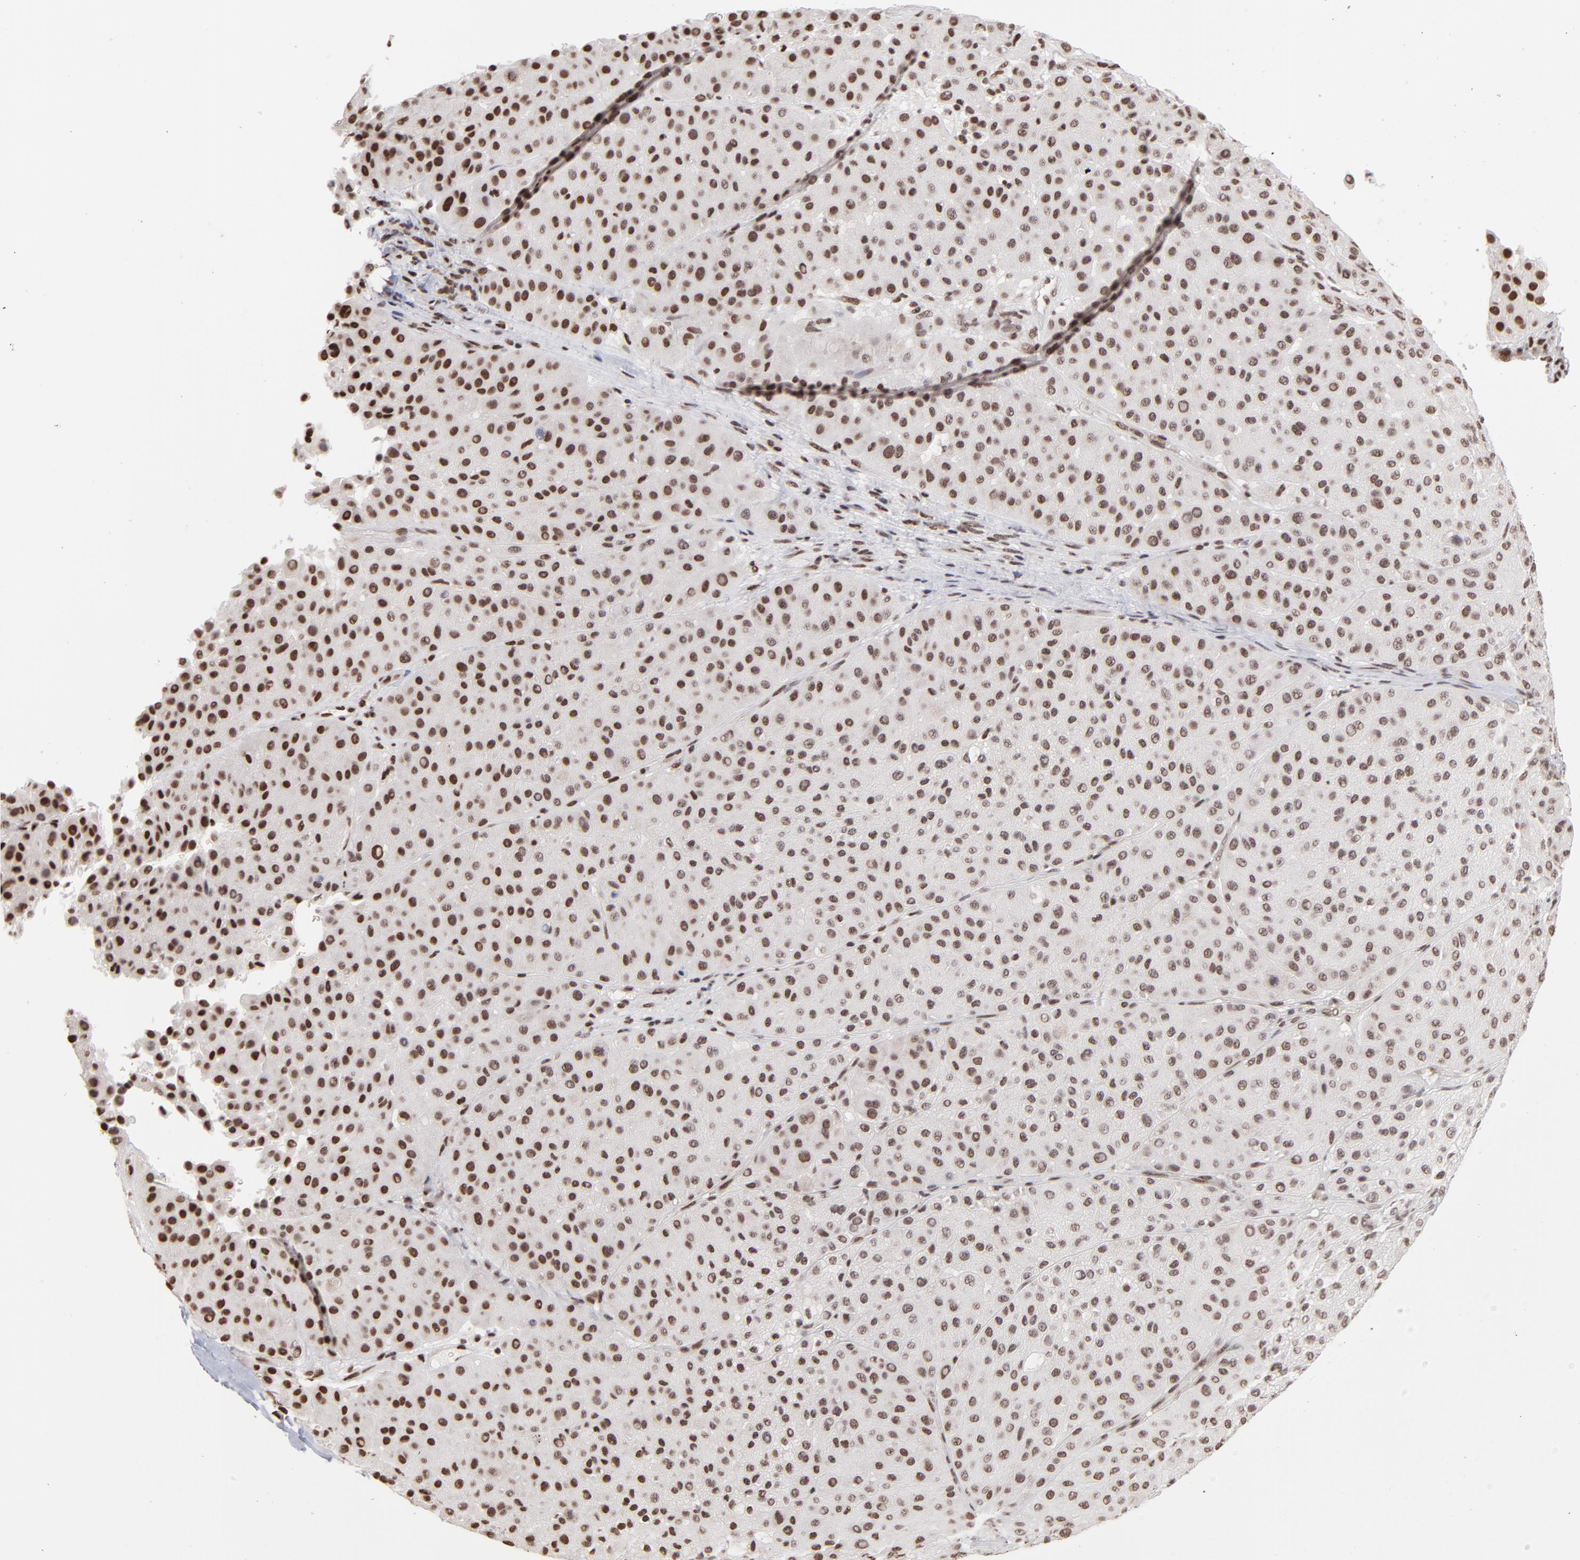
{"staining": {"intensity": "strong", "quantity": ">75%", "location": "nuclear"}, "tissue": "melanoma", "cell_type": "Tumor cells", "image_type": "cancer", "snomed": [{"axis": "morphology", "description": "Normal tissue, NOS"}, {"axis": "morphology", "description": "Malignant melanoma, Metastatic site"}, {"axis": "topography", "description": "Skin"}], "caption": "Malignant melanoma (metastatic site) stained with IHC shows strong nuclear expression in about >75% of tumor cells.", "gene": "ZNF3", "patient": {"sex": "male", "age": 41}}